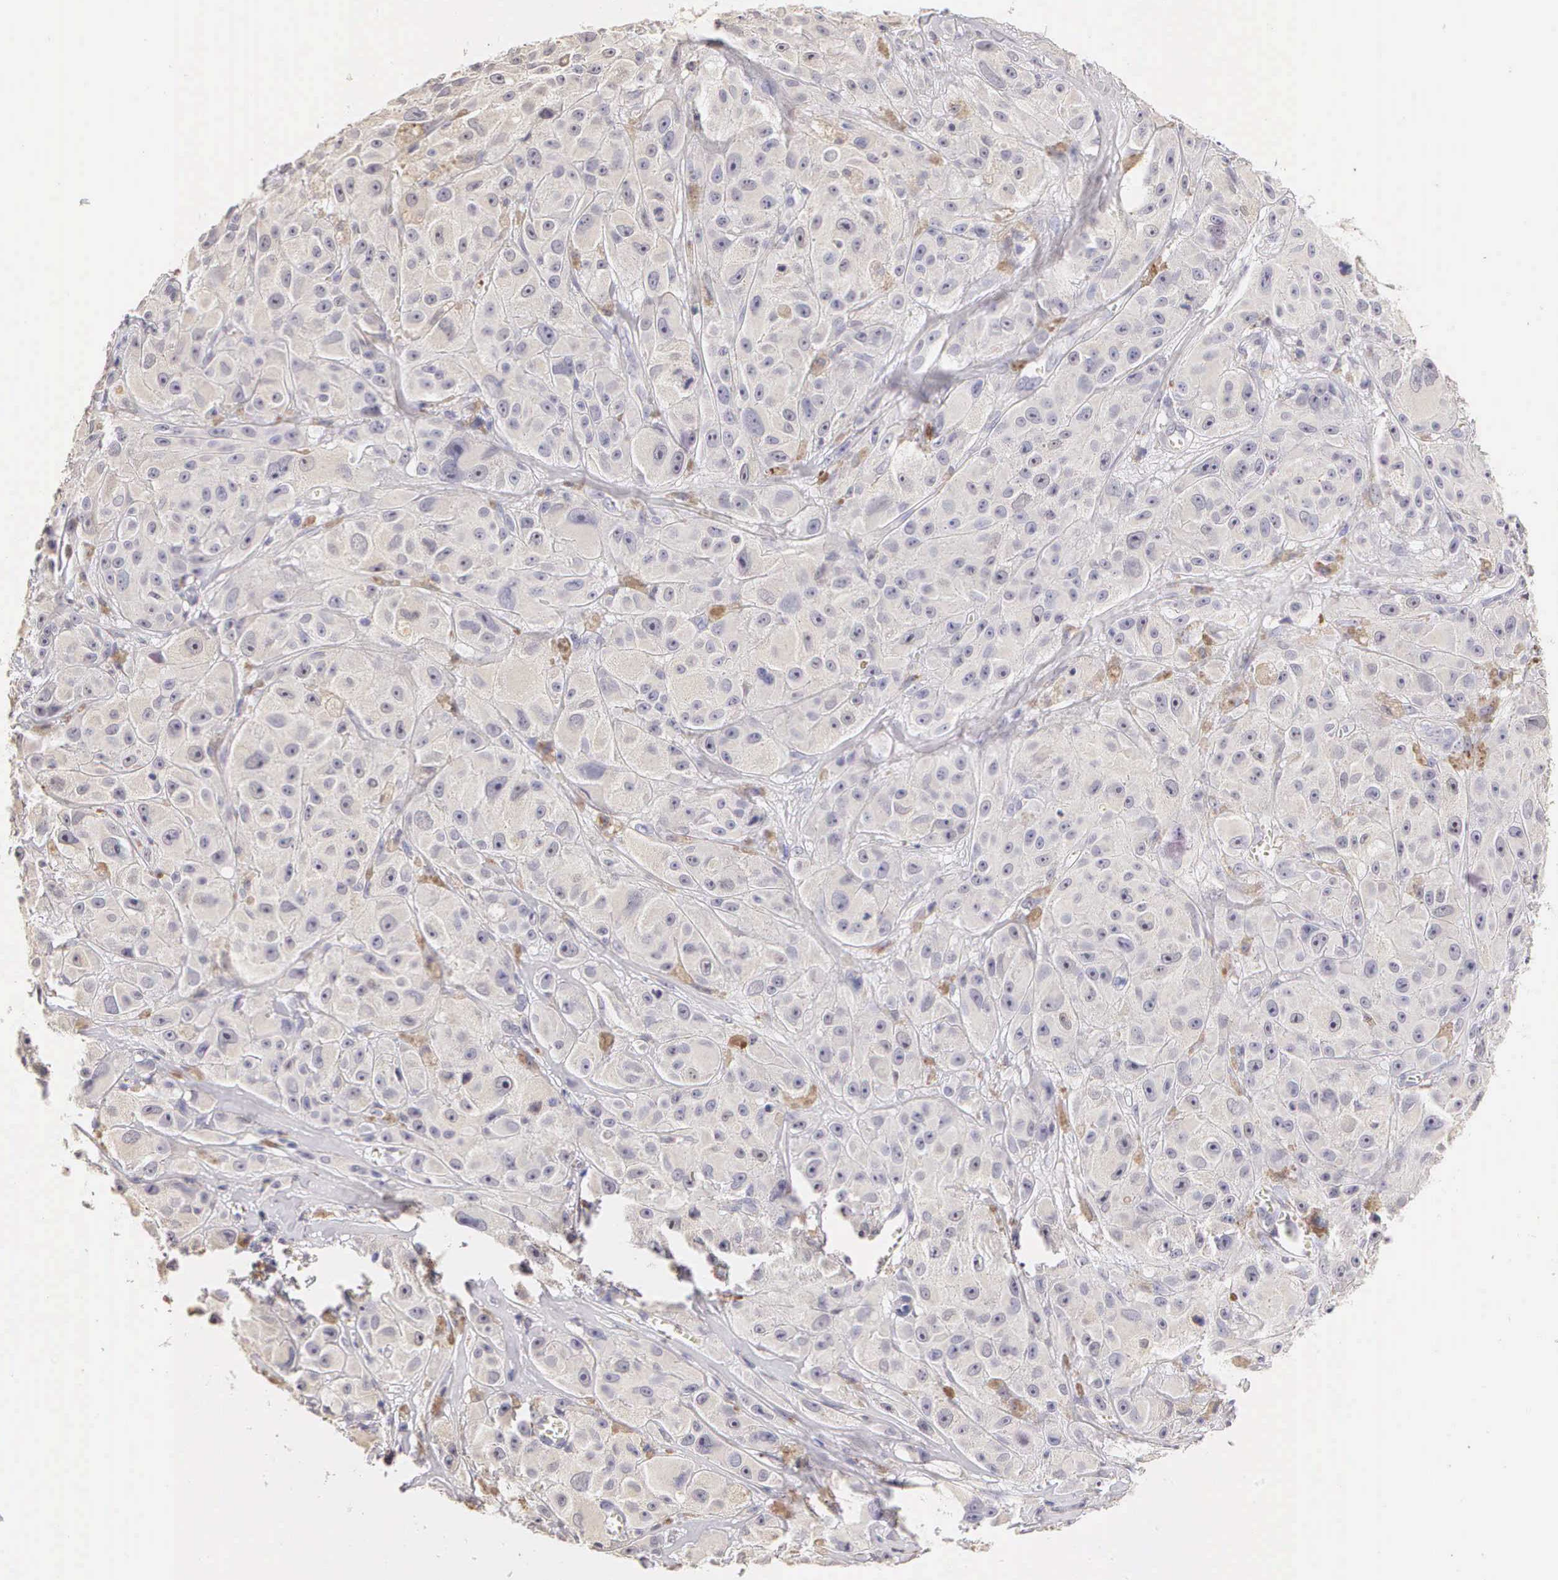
{"staining": {"intensity": "negative", "quantity": "none", "location": "none"}, "tissue": "melanoma", "cell_type": "Tumor cells", "image_type": "cancer", "snomed": [{"axis": "morphology", "description": "Malignant melanoma, NOS"}, {"axis": "topography", "description": "Skin"}], "caption": "Tumor cells show no significant staining in malignant melanoma.", "gene": "ESR1", "patient": {"sex": "male", "age": 56}}